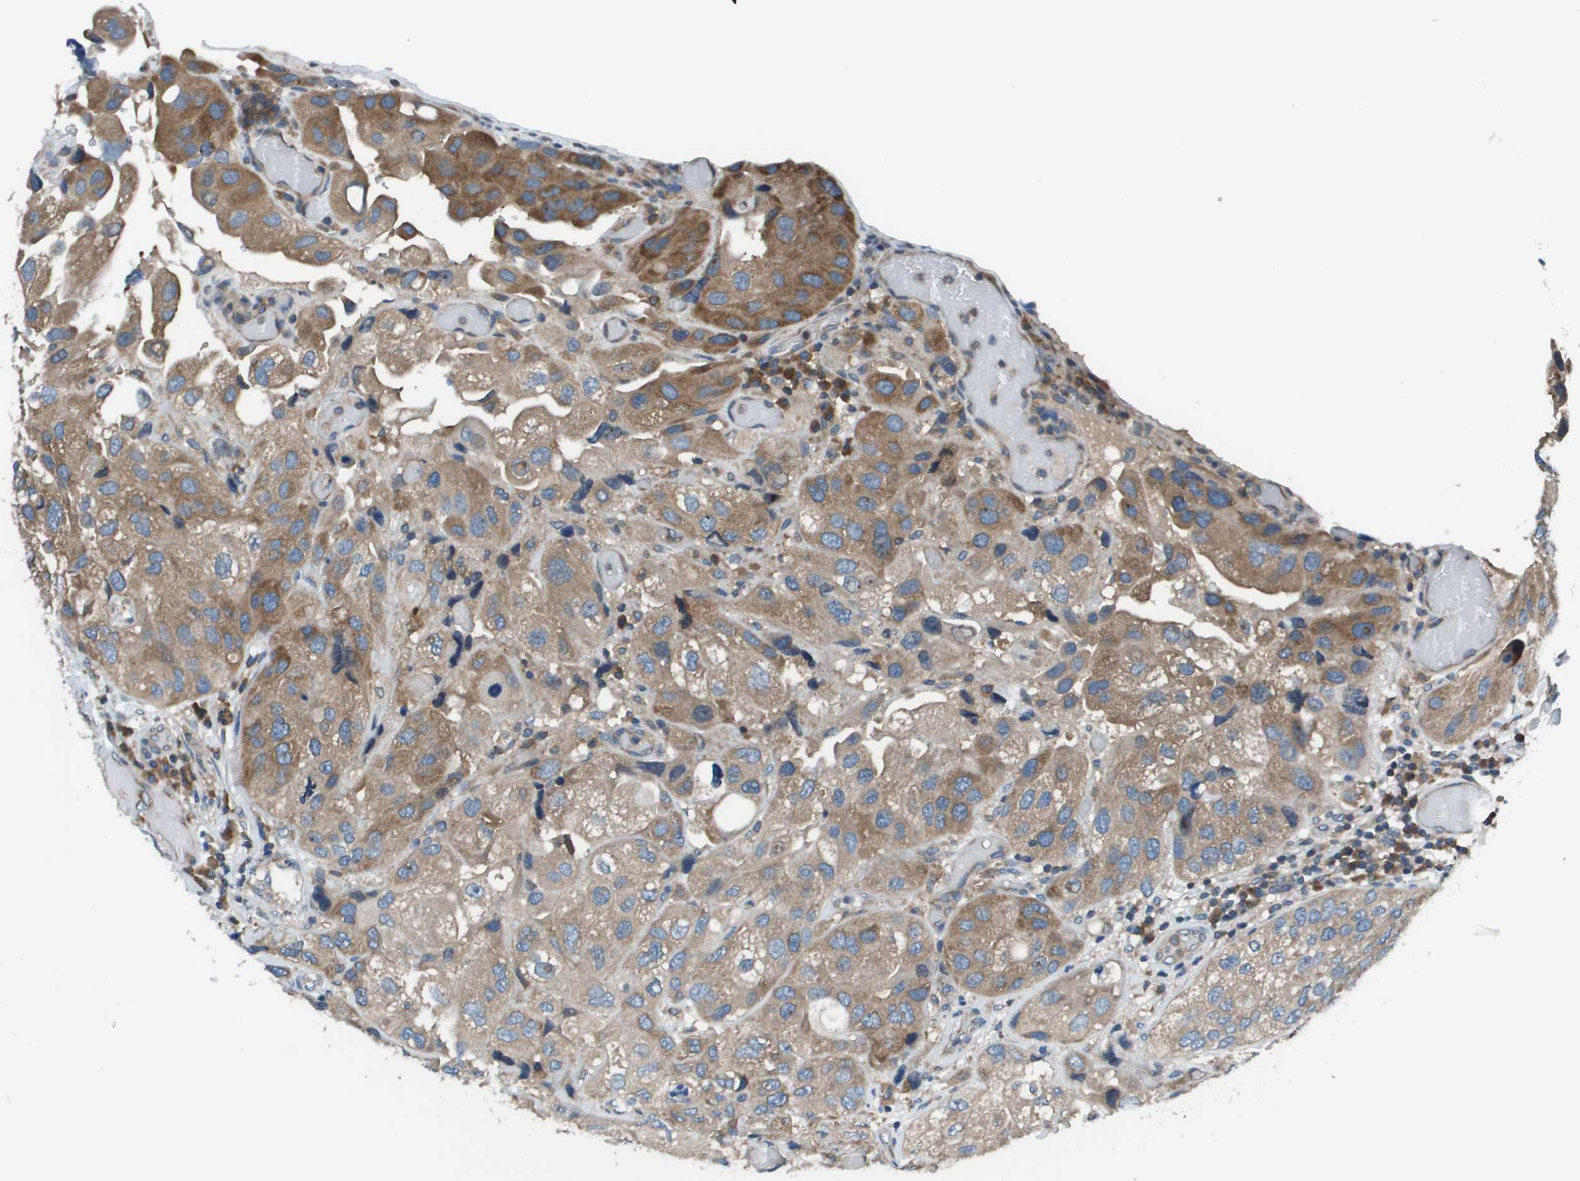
{"staining": {"intensity": "moderate", "quantity": ">75%", "location": "cytoplasmic/membranous"}, "tissue": "urothelial cancer", "cell_type": "Tumor cells", "image_type": "cancer", "snomed": [{"axis": "morphology", "description": "Urothelial carcinoma, High grade"}, {"axis": "topography", "description": "Urinary bladder"}], "caption": "DAB (3,3'-diaminobenzidine) immunohistochemical staining of urothelial cancer displays moderate cytoplasmic/membranous protein positivity in approximately >75% of tumor cells.", "gene": "EIF3B", "patient": {"sex": "female", "age": 64}}